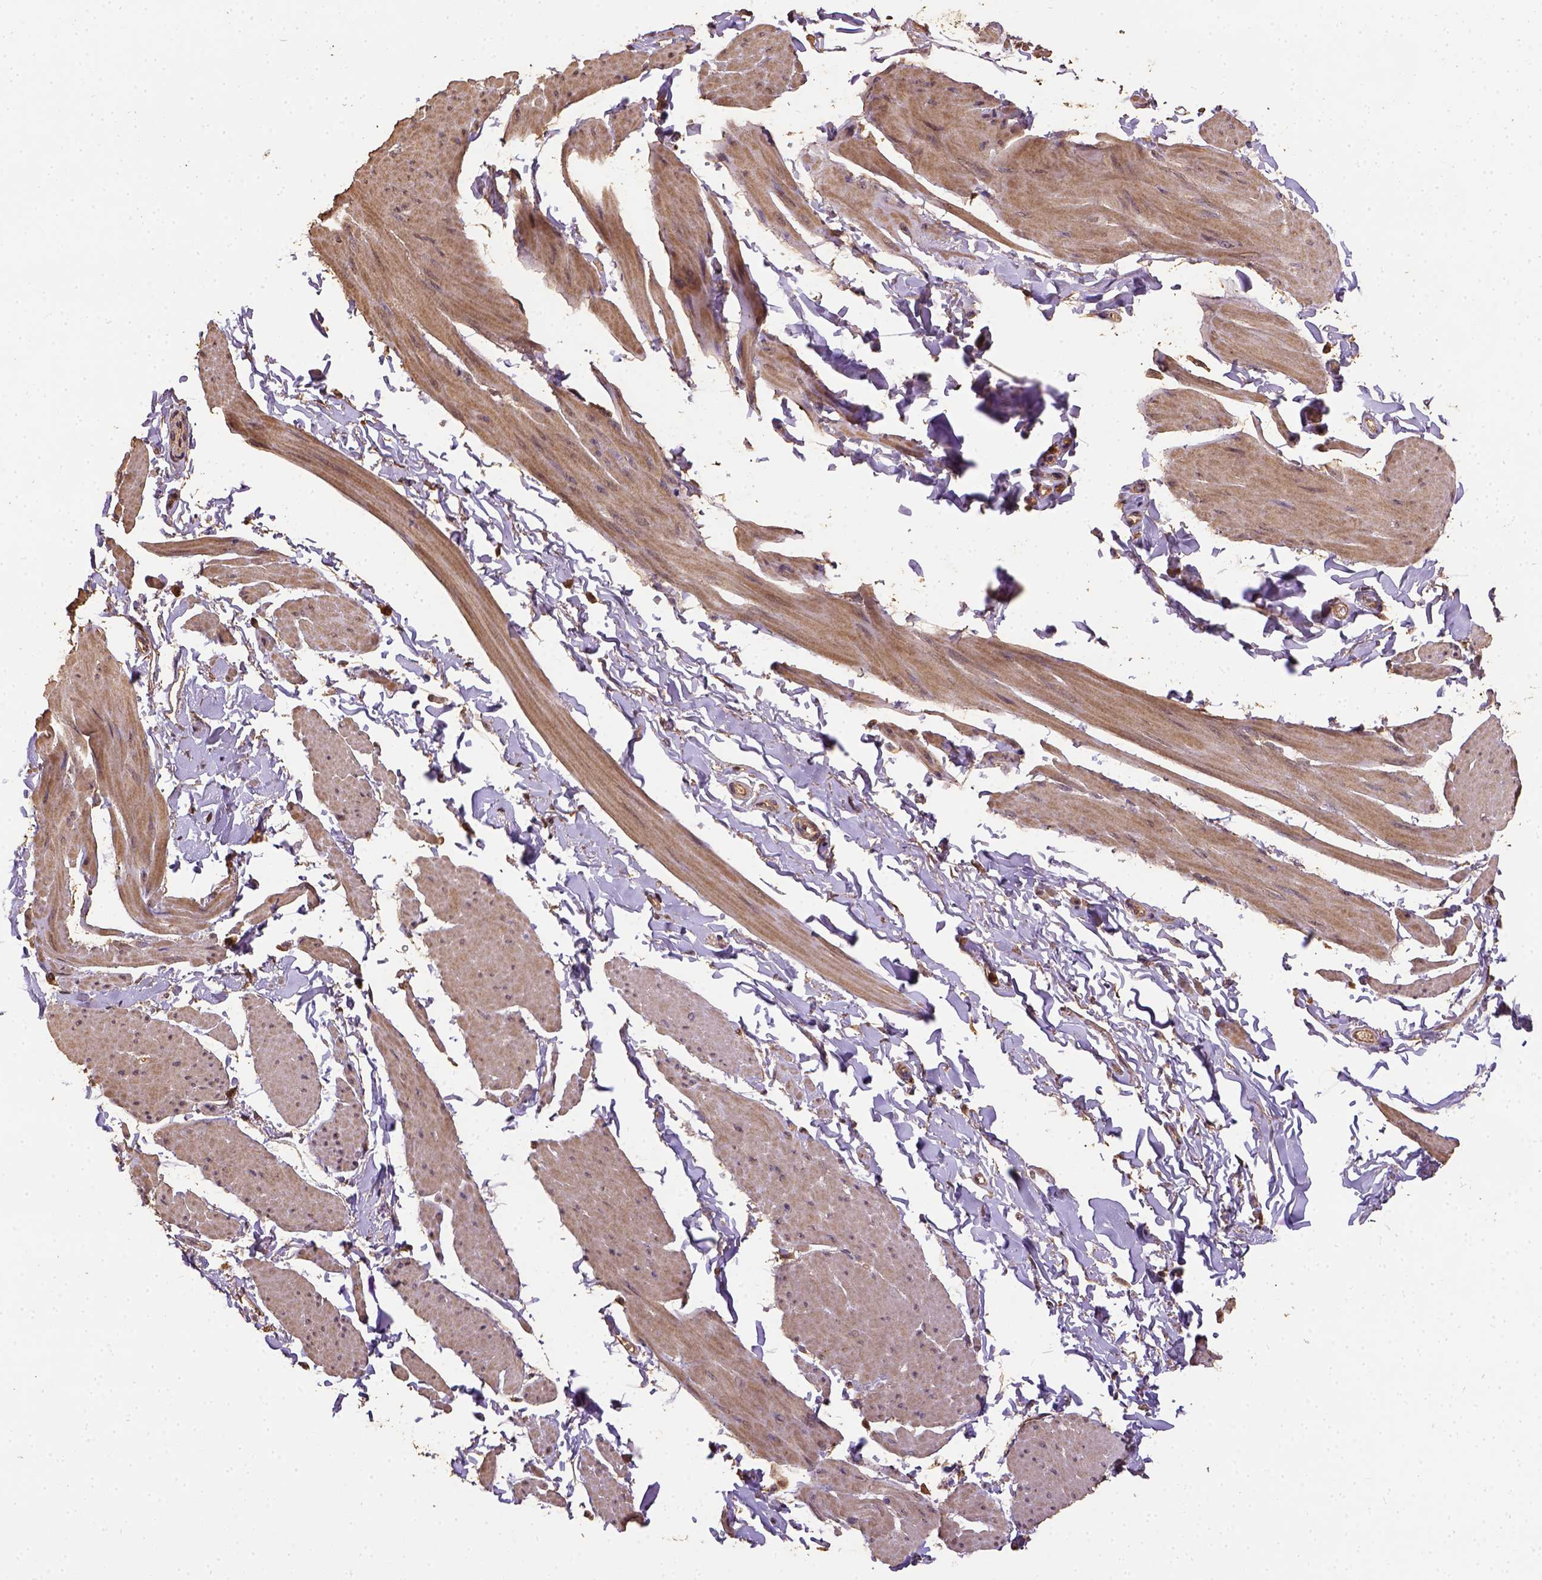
{"staining": {"intensity": "weak", "quantity": "25%-75%", "location": "cytoplasmic/membranous"}, "tissue": "smooth muscle", "cell_type": "Smooth muscle cells", "image_type": "normal", "snomed": [{"axis": "morphology", "description": "Normal tissue, NOS"}, {"axis": "topography", "description": "Adipose tissue"}, {"axis": "topography", "description": "Smooth muscle"}, {"axis": "topography", "description": "Peripheral nerve tissue"}], "caption": "Benign smooth muscle was stained to show a protein in brown. There is low levels of weak cytoplasmic/membranous staining in approximately 25%-75% of smooth muscle cells.", "gene": "ATP1B3", "patient": {"sex": "male", "age": 83}}